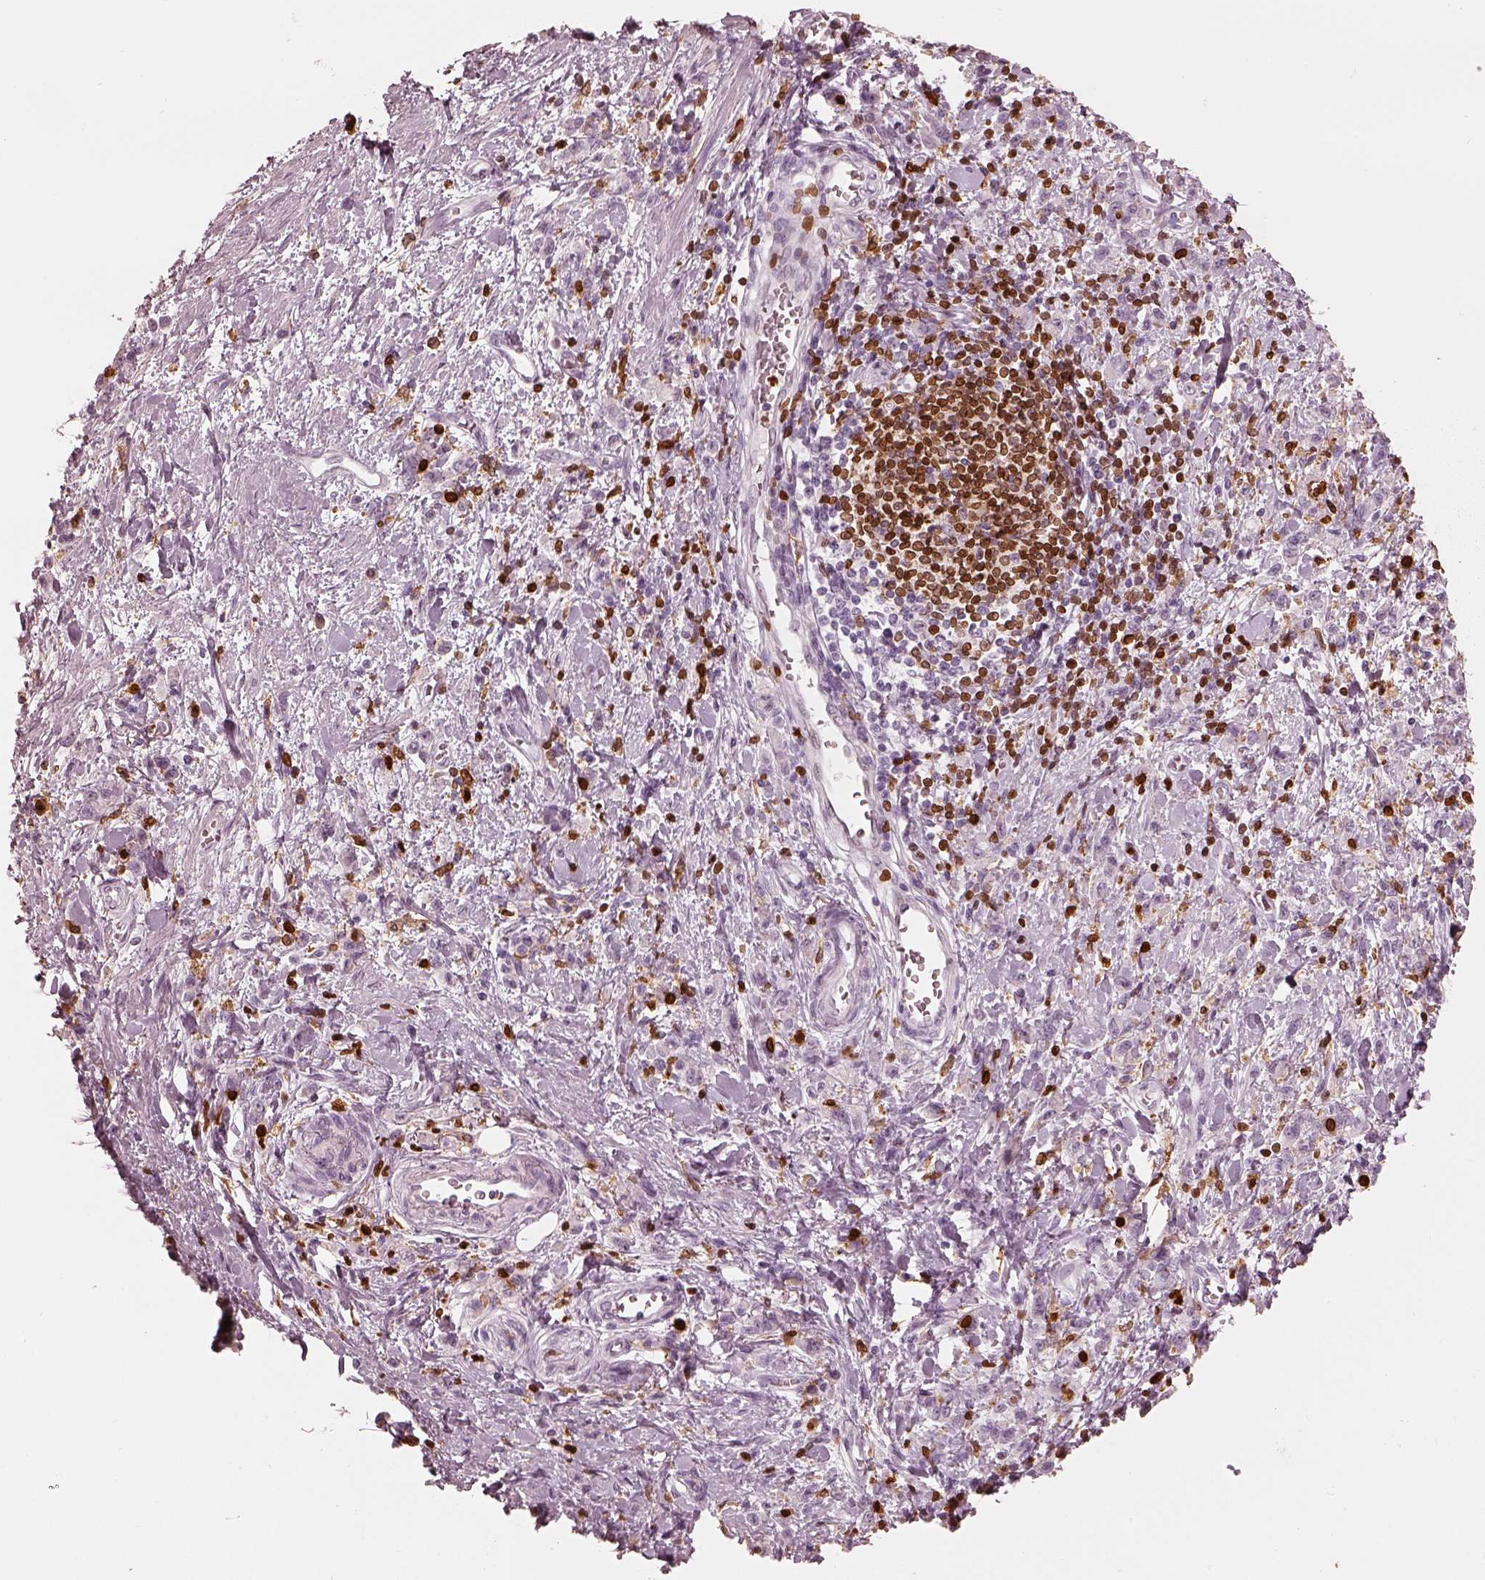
{"staining": {"intensity": "negative", "quantity": "none", "location": "none"}, "tissue": "stomach cancer", "cell_type": "Tumor cells", "image_type": "cancer", "snomed": [{"axis": "morphology", "description": "Adenocarcinoma, NOS"}, {"axis": "topography", "description": "Stomach"}], "caption": "Immunohistochemistry of stomach adenocarcinoma reveals no positivity in tumor cells.", "gene": "ALOX5", "patient": {"sex": "male", "age": 77}}